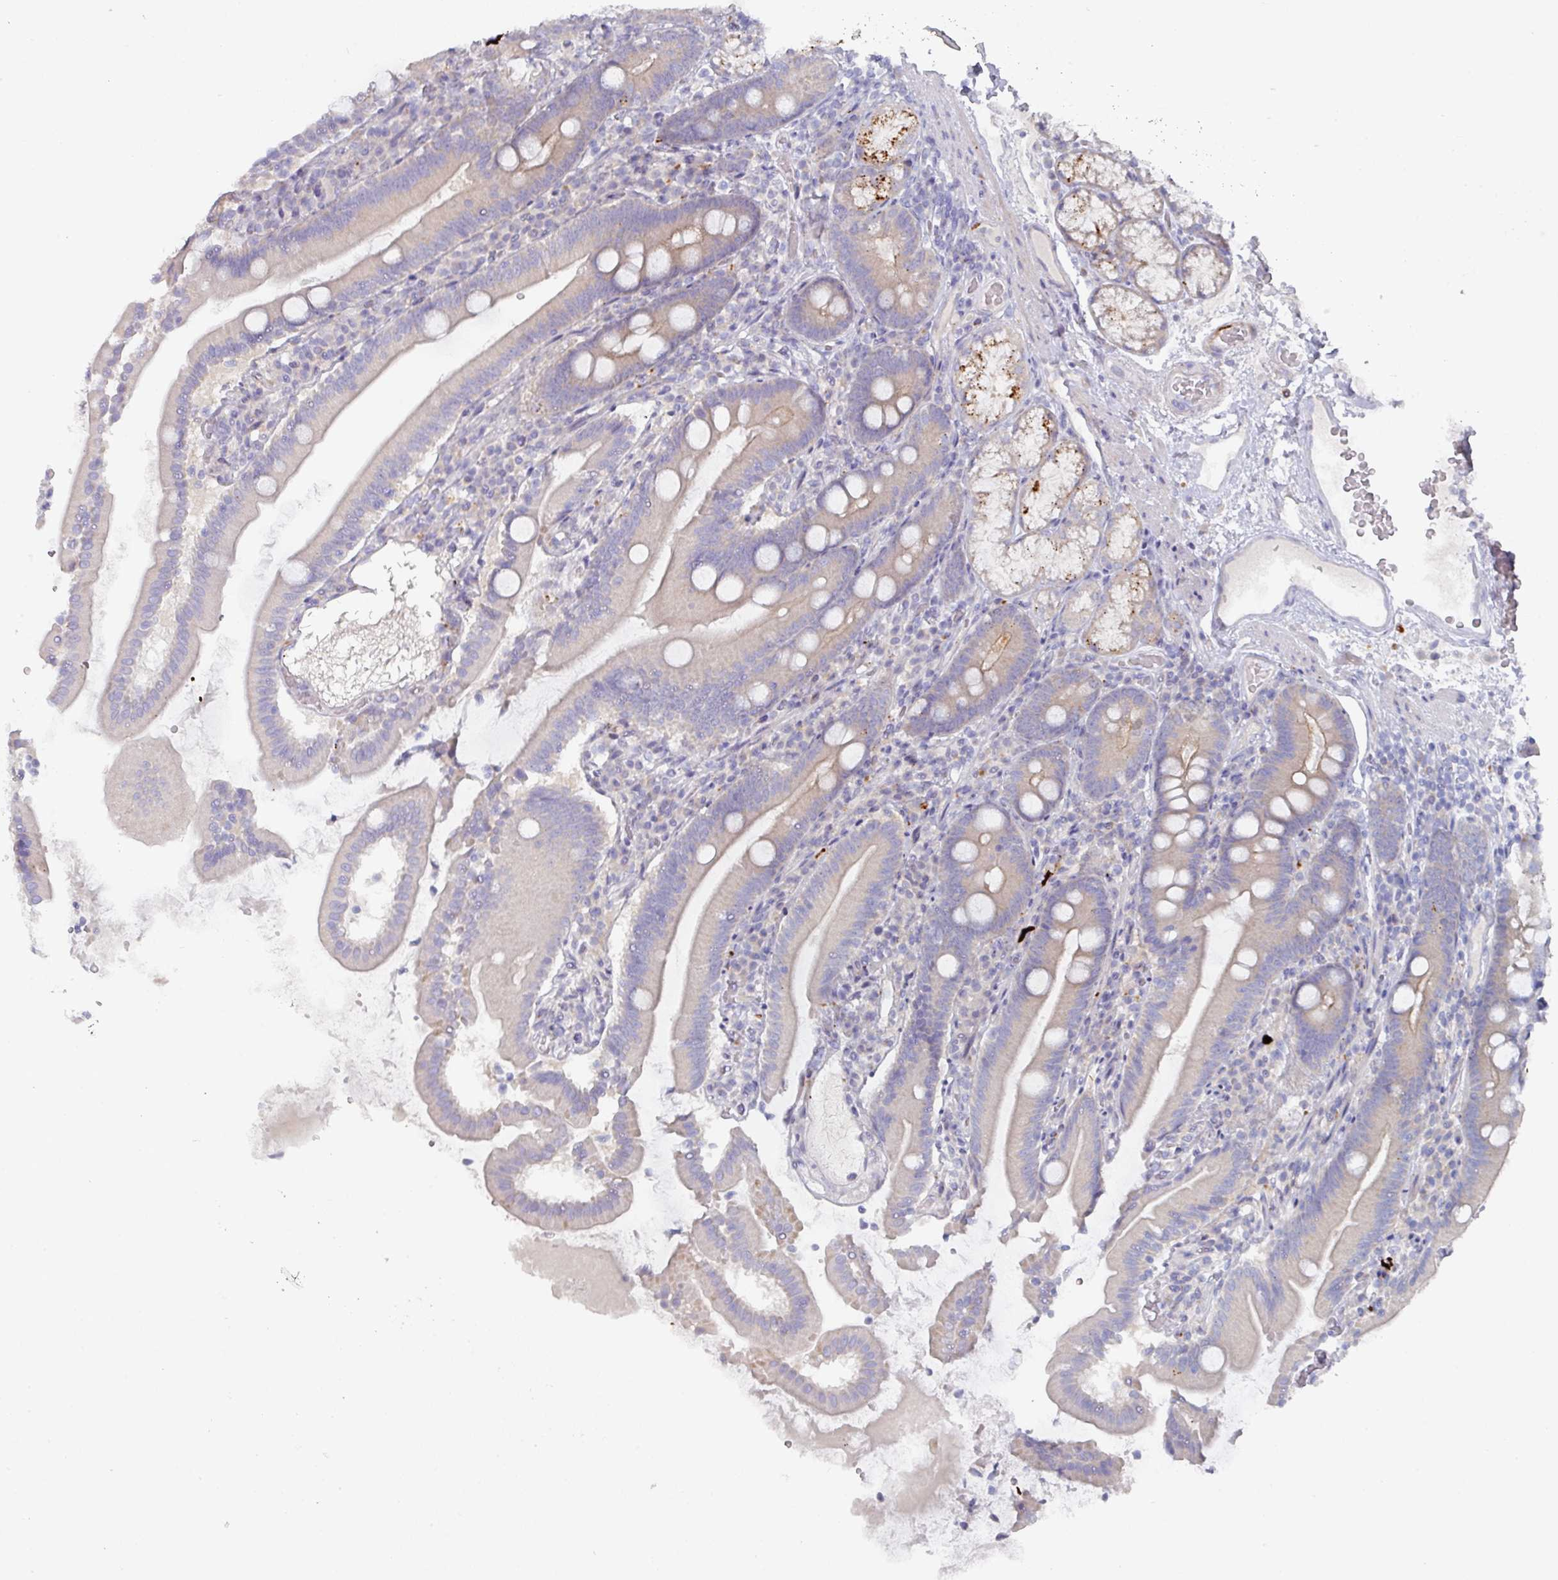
{"staining": {"intensity": "weak", "quantity": "25%-75%", "location": "cytoplasmic/membranous"}, "tissue": "duodenum", "cell_type": "Glandular cells", "image_type": "normal", "snomed": [{"axis": "morphology", "description": "Normal tissue, NOS"}, {"axis": "topography", "description": "Duodenum"}], "caption": "A photomicrograph of duodenum stained for a protein reveals weak cytoplasmic/membranous brown staining in glandular cells. The protein of interest is stained brown, and the nuclei are stained in blue (DAB (3,3'-diaminobenzidine) IHC with brightfield microscopy, high magnification).", "gene": "NT5C1A", "patient": {"sex": "female", "age": 67}}